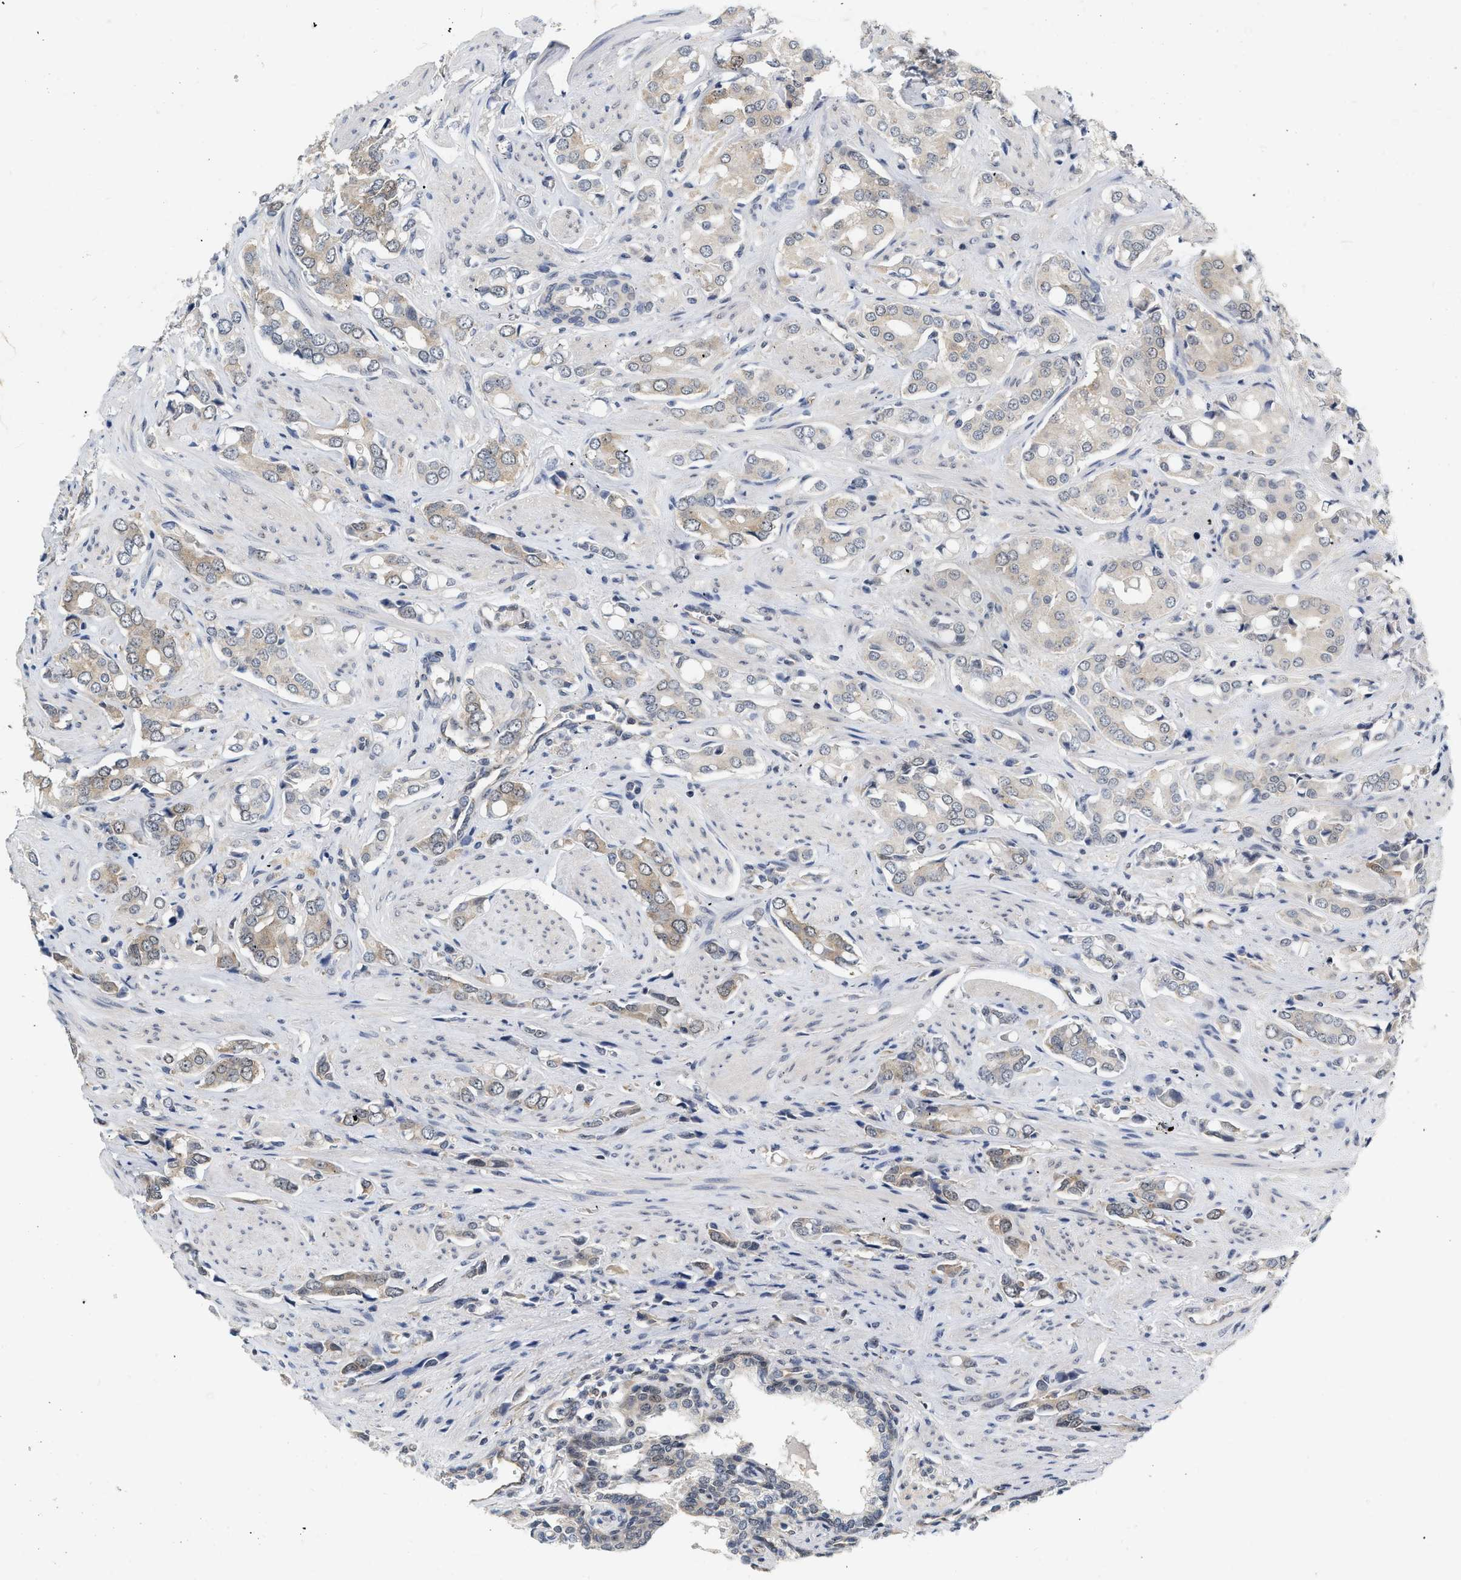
{"staining": {"intensity": "weak", "quantity": "25%-75%", "location": "cytoplasmic/membranous"}, "tissue": "prostate cancer", "cell_type": "Tumor cells", "image_type": "cancer", "snomed": [{"axis": "morphology", "description": "Adenocarcinoma, High grade"}, {"axis": "topography", "description": "Prostate"}], "caption": "There is low levels of weak cytoplasmic/membranous positivity in tumor cells of prostate cancer, as demonstrated by immunohistochemical staining (brown color).", "gene": "RUVBL1", "patient": {"sex": "male", "age": 52}}